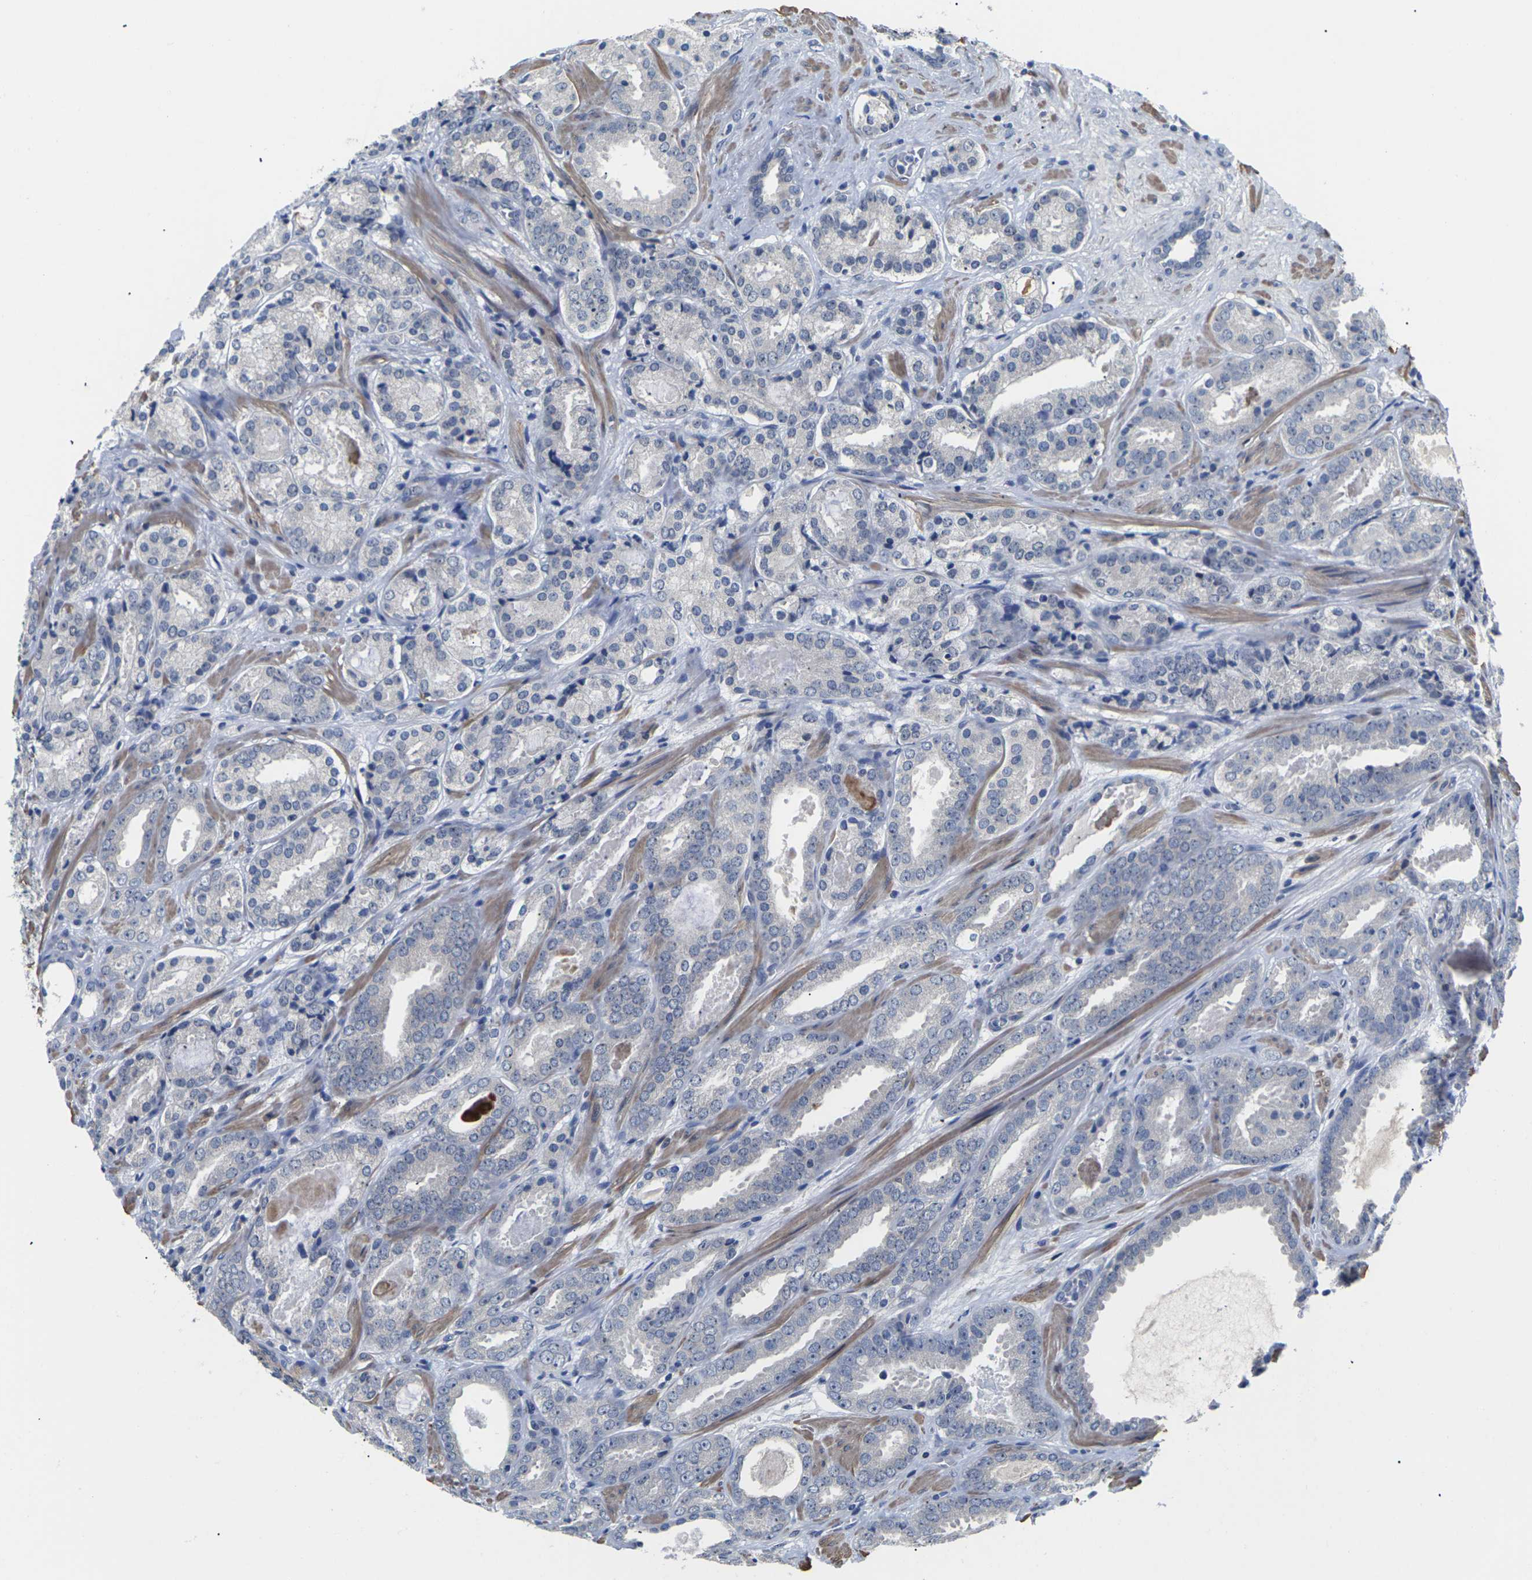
{"staining": {"intensity": "negative", "quantity": "none", "location": "none"}, "tissue": "prostate cancer", "cell_type": "Tumor cells", "image_type": "cancer", "snomed": [{"axis": "morphology", "description": "Adenocarcinoma, Low grade"}, {"axis": "topography", "description": "Prostate"}], "caption": "A micrograph of prostate low-grade adenocarcinoma stained for a protein shows no brown staining in tumor cells. (DAB (3,3'-diaminobenzidine) immunohistochemistry with hematoxylin counter stain).", "gene": "ST6GAL2", "patient": {"sex": "male", "age": 69}}